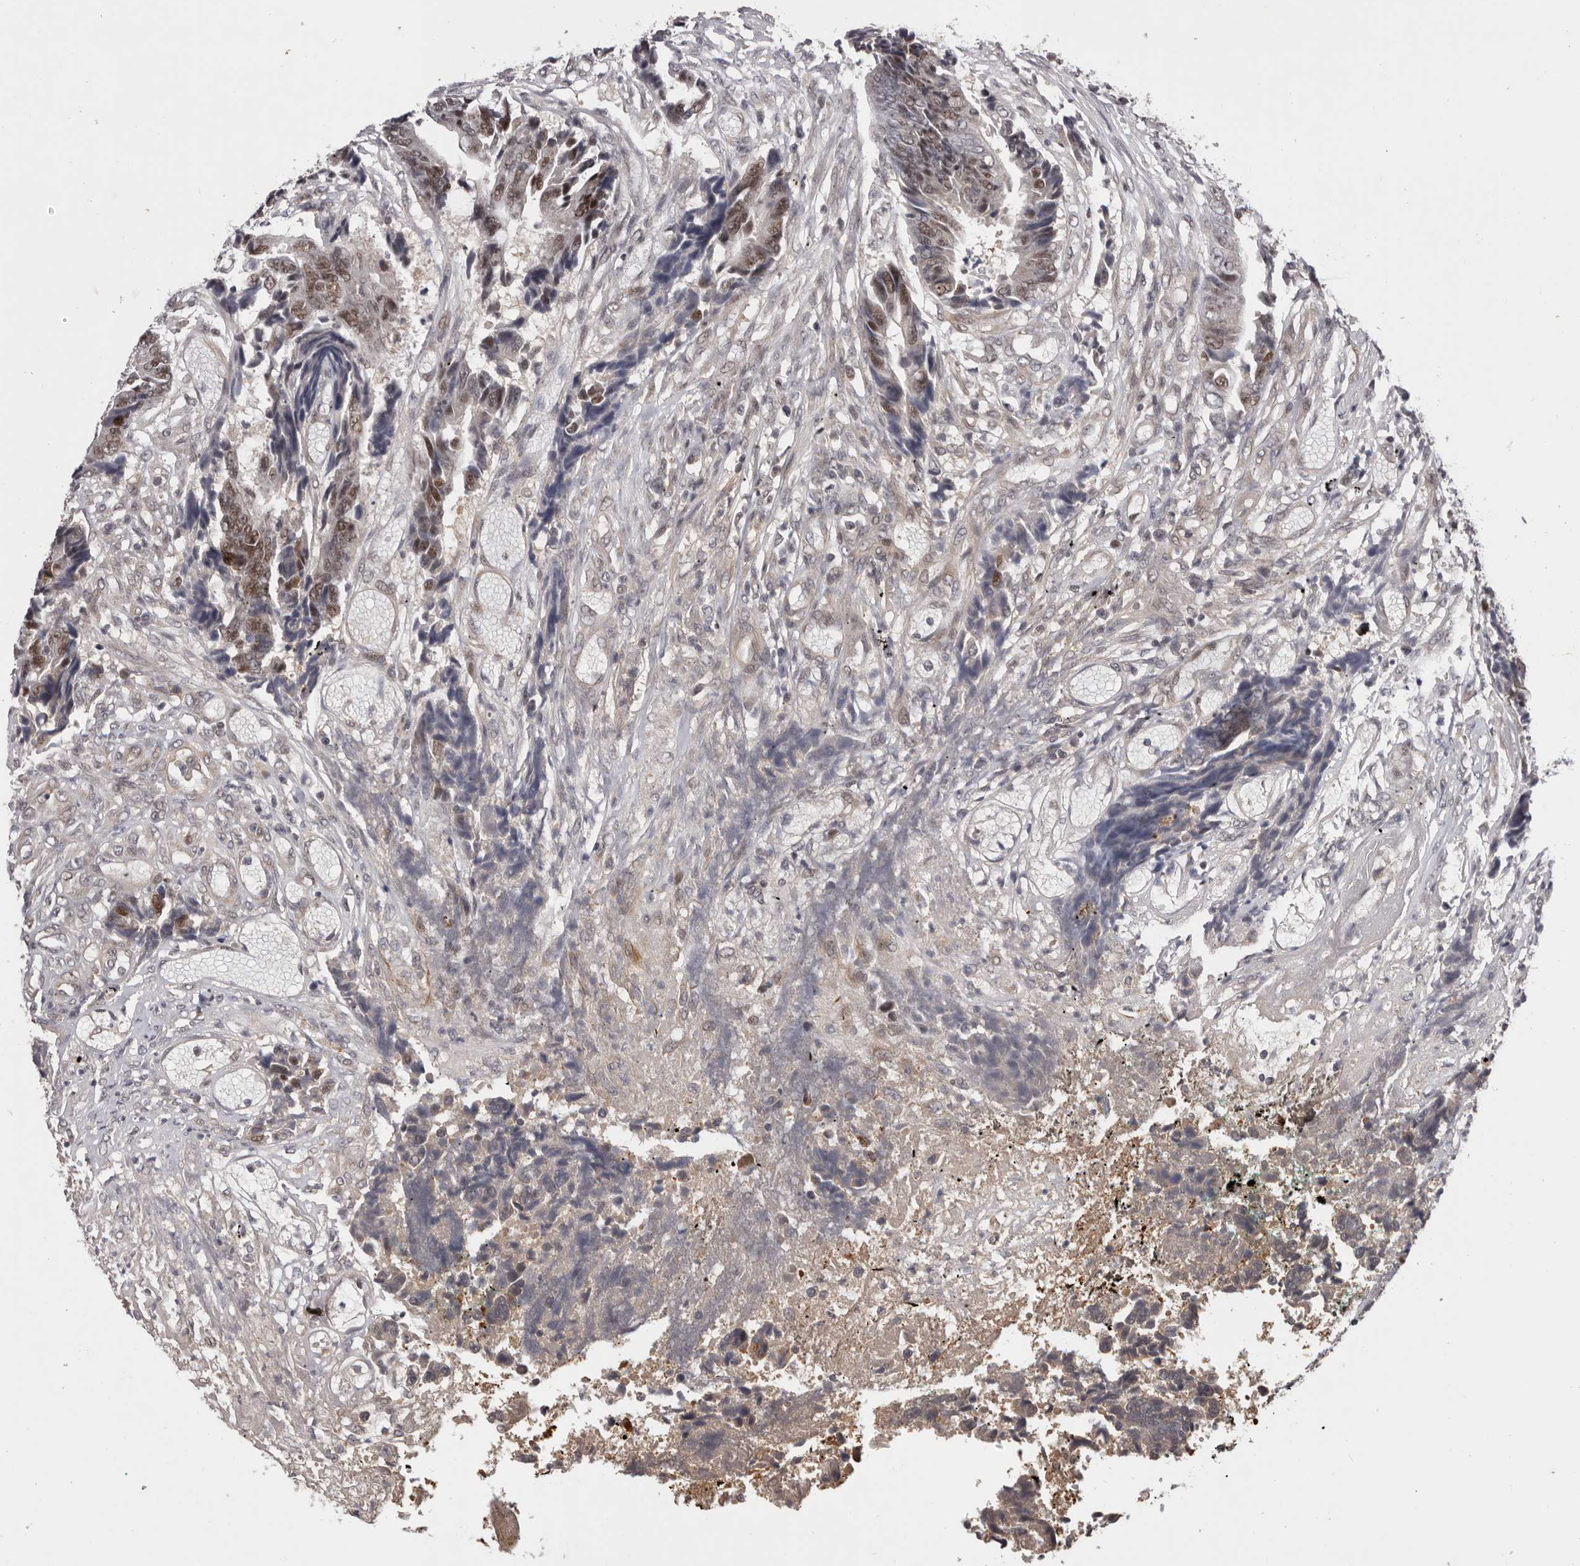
{"staining": {"intensity": "moderate", "quantity": "25%-75%", "location": "nuclear"}, "tissue": "colorectal cancer", "cell_type": "Tumor cells", "image_type": "cancer", "snomed": [{"axis": "morphology", "description": "Adenocarcinoma, NOS"}, {"axis": "topography", "description": "Rectum"}], "caption": "Colorectal cancer stained for a protein reveals moderate nuclear positivity in tumor cells.", "gene": "TBX5", "patient": {"sex": "male", "age": 84}}